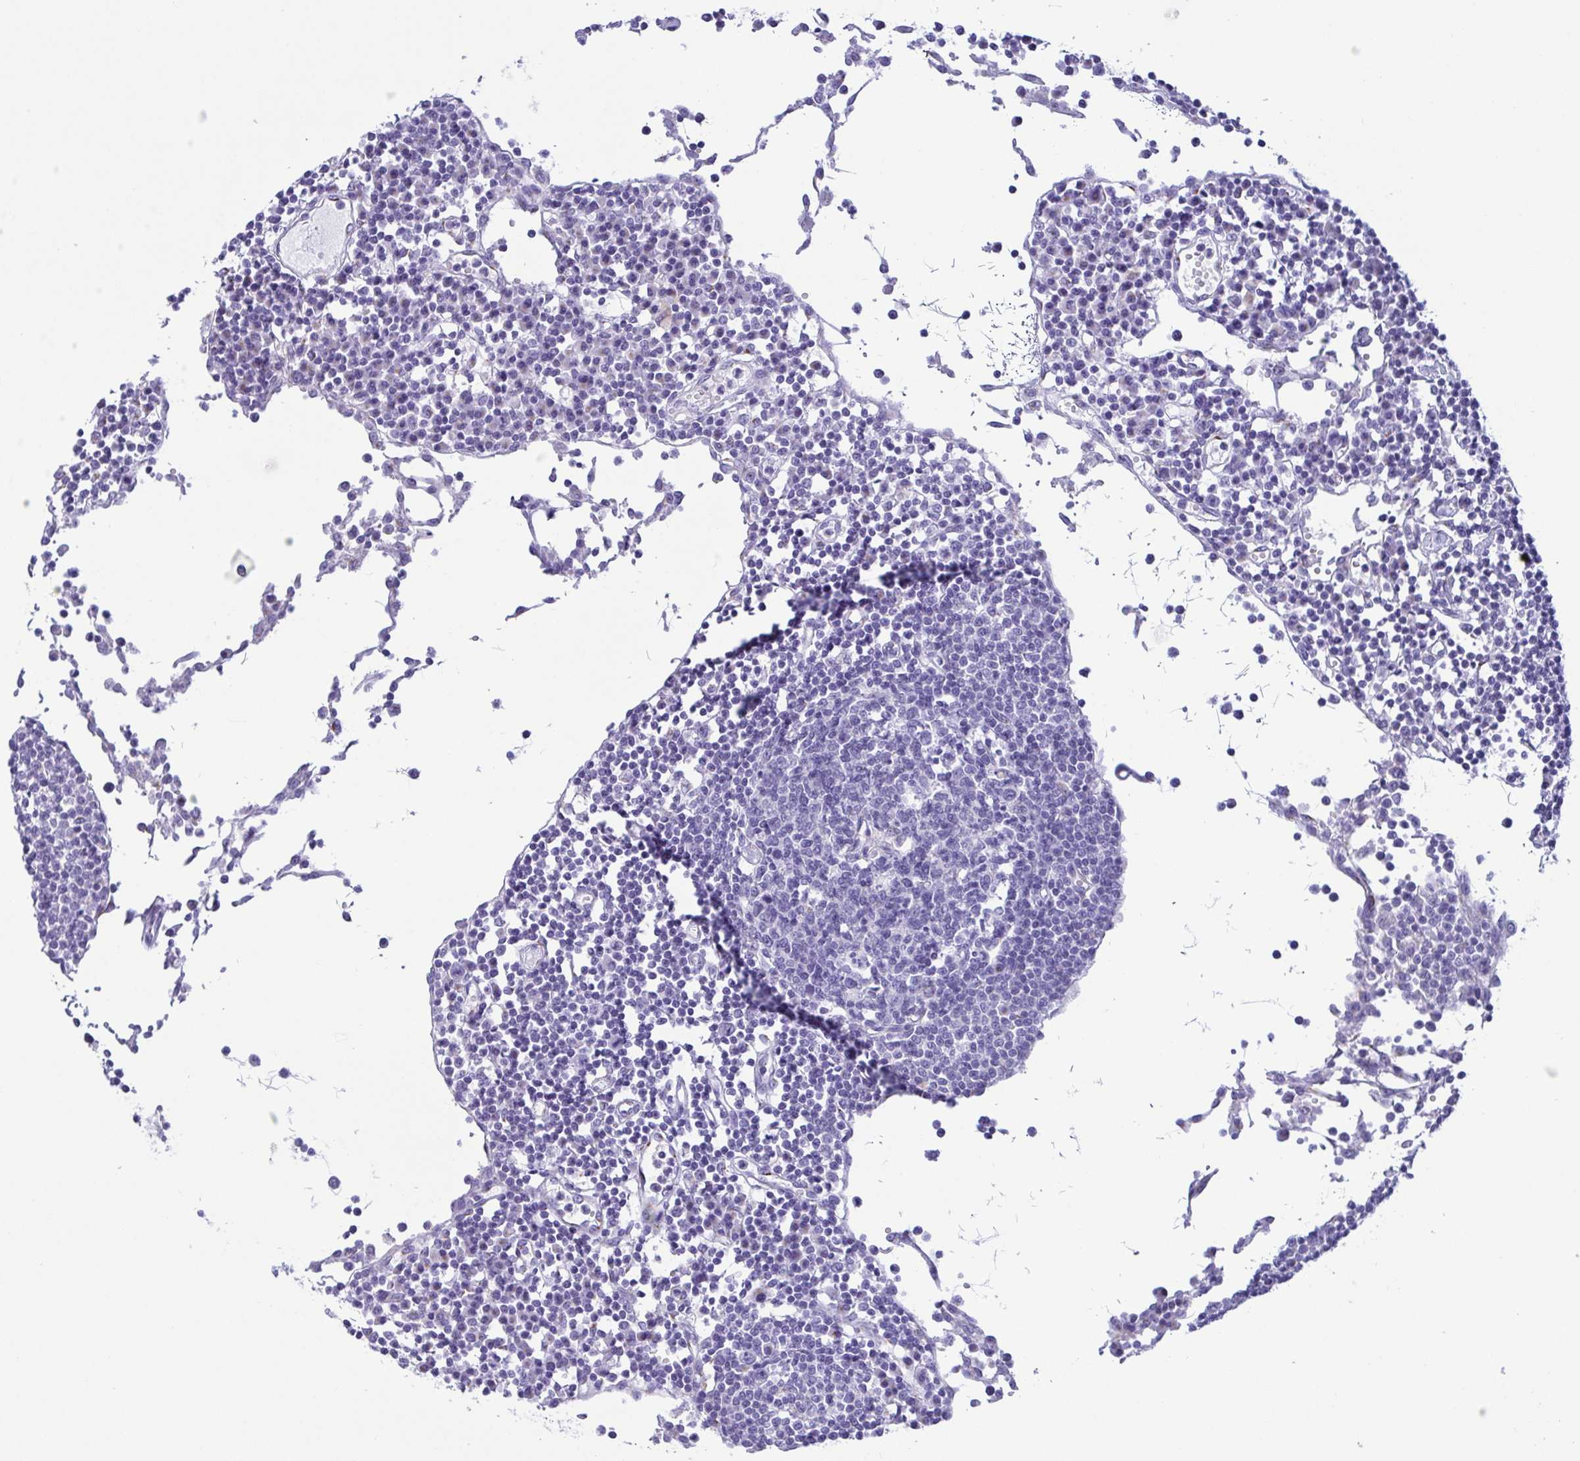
{"staining": {"intensity": "negative", "quantity": "none", "location": "none"}, "tissue": "lymph node", "cell_type": "Germinal center cells", "image_type": "normal", "snomed": [{"axis": "morphology", "description": "Normal tissue, NOS"}, {"axis": "topography", "description": "Lymph node"}], "caption": "Human lymph node stained for a protein using immunohistochemistry (IHC) shows no expression in germinal center cells.", "gene": "SULT1B1", "patient": {"sex": "female", "age": 78}}